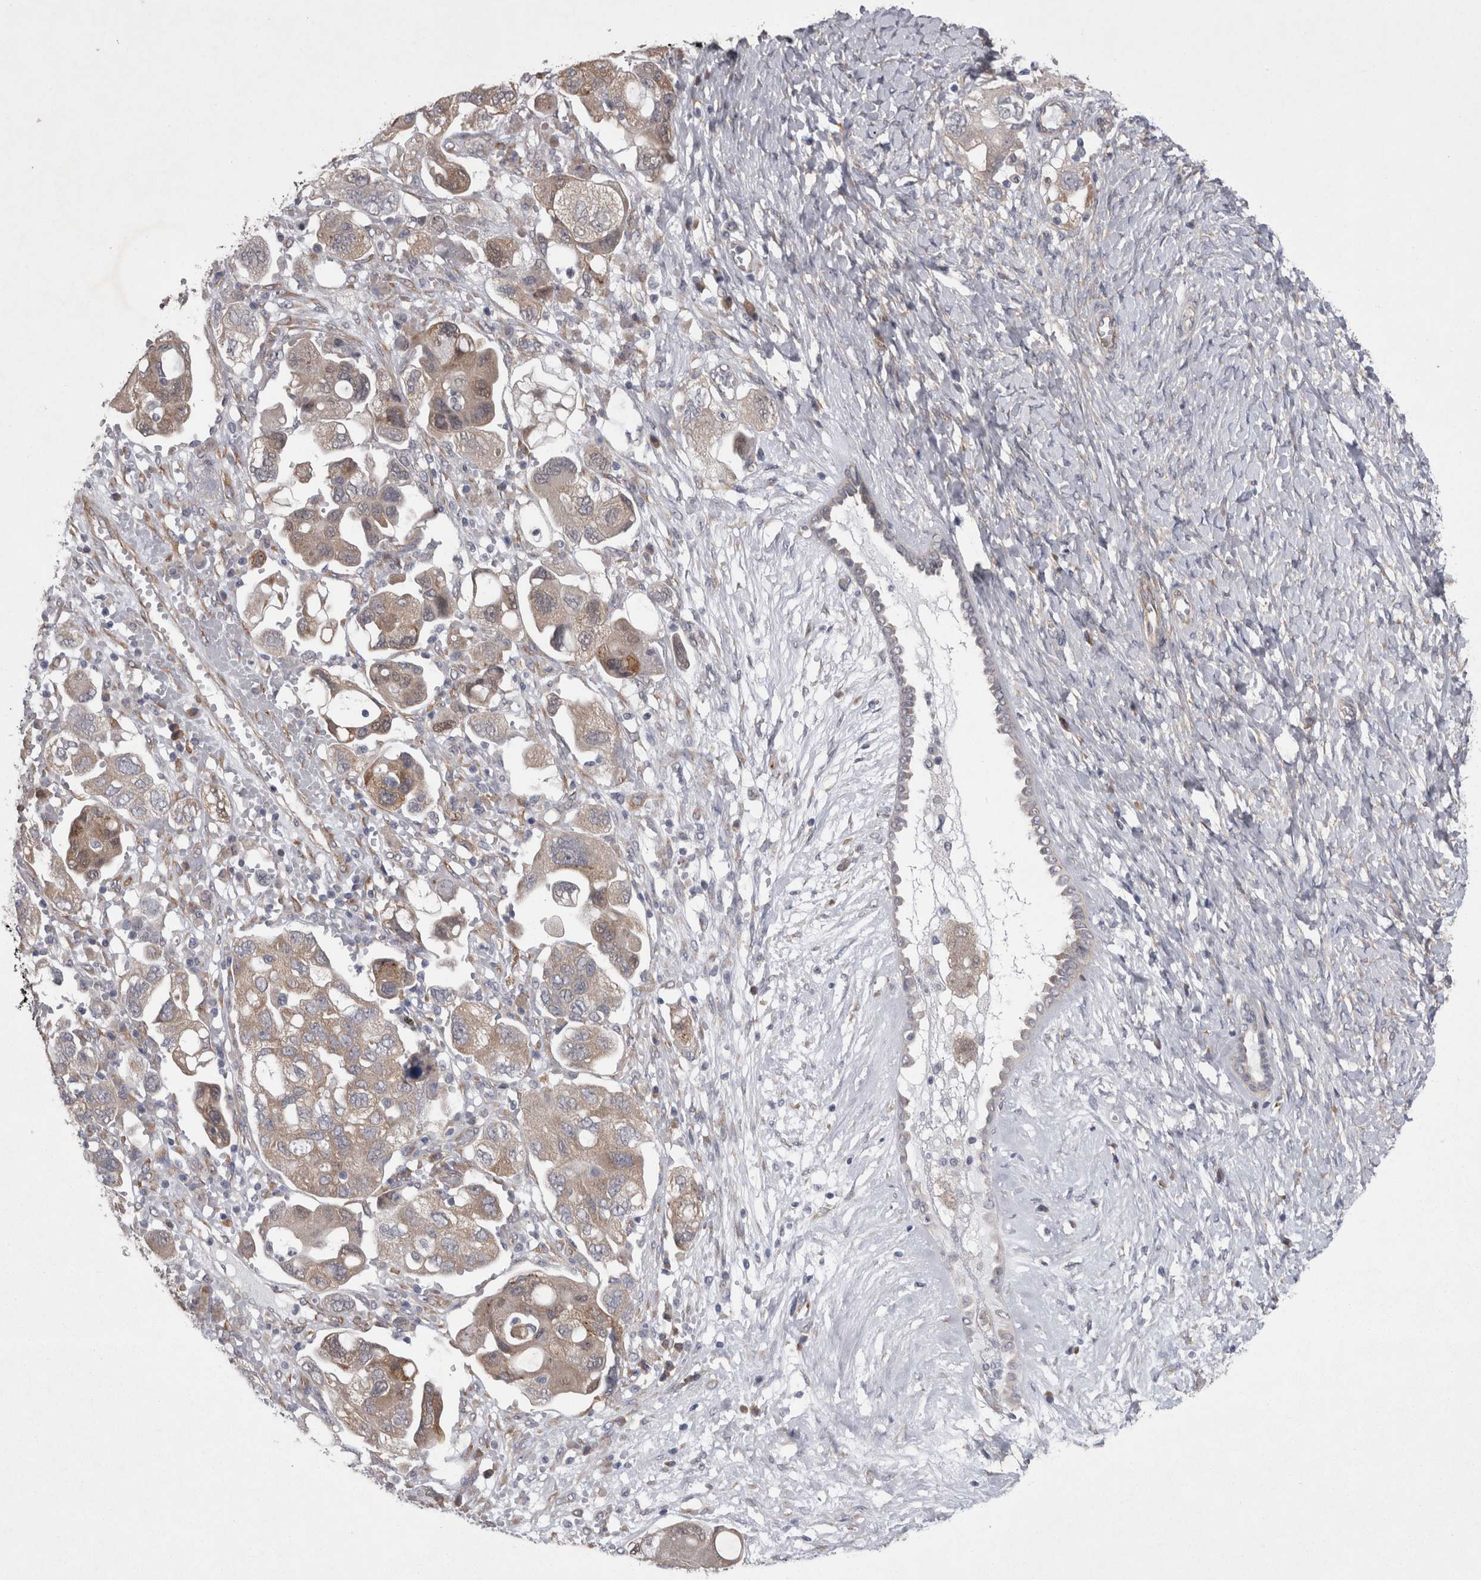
{"staining": {"intensity": "weak", "quantity": ">75%", "location": "cytoplasmic/membranous"}, "tissue": "ovarian cancer", "cell_type": "Tumor cells", "image_type": "cancer", "snomed": [{"axis": "morphology", "description": "Carcinoma, NOS"}, {"axis": "morphology", "description": "Cystadenocarcinoma, serous, NOS"}, {"axis": "topography", "description": "Ovary"}], "caption": "Immunohistochemical staining of ovarian cancer (serous cystadenocarcinoma) displays low levels of weak cytoplasmic/membranous protein staining in approximately >75% of tumor cells.", "gene": "DDX6", "patient": {"sex": "female", "age": 69}}